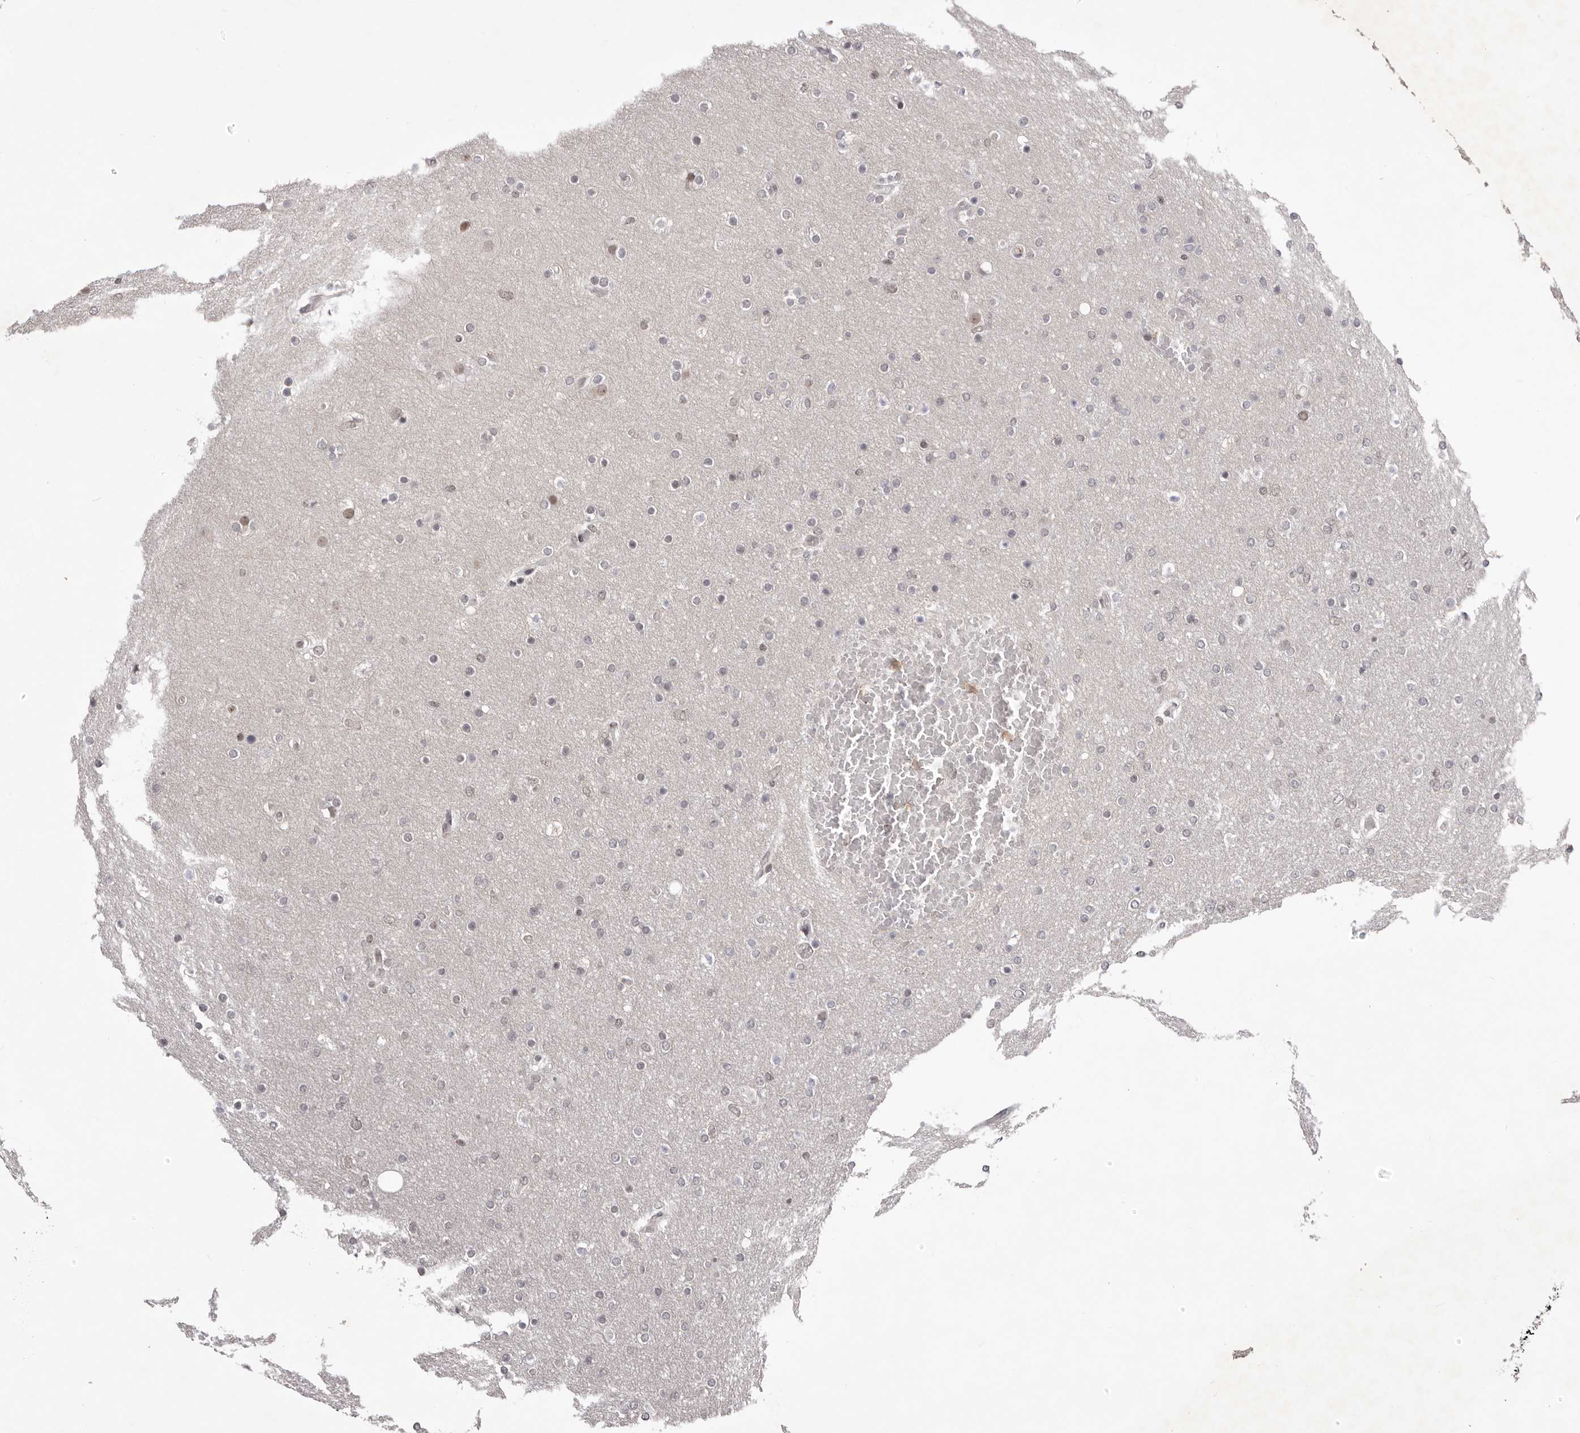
{"staining": {"intensity": "weak", "quantity": "25%-75%", "location": "nuclear"}, "tissue": "glioma", "cell_type": "Tumor cells", "image_type": "cancer", "snomed": [{"axis": "morphology", "description": "Glioma, malignant, High grade"}, {"axis": "topography", "description": "Cerebral cortex"}], "caption": "This image displays immunohistochemistry (IHC) staining of malignant glioma (high-grade), with low weak nuclear positivity in approximately 25%-75% of tumor cells.", "gene": "RNF2", "patient": {"sex": "female", "age": 36}}